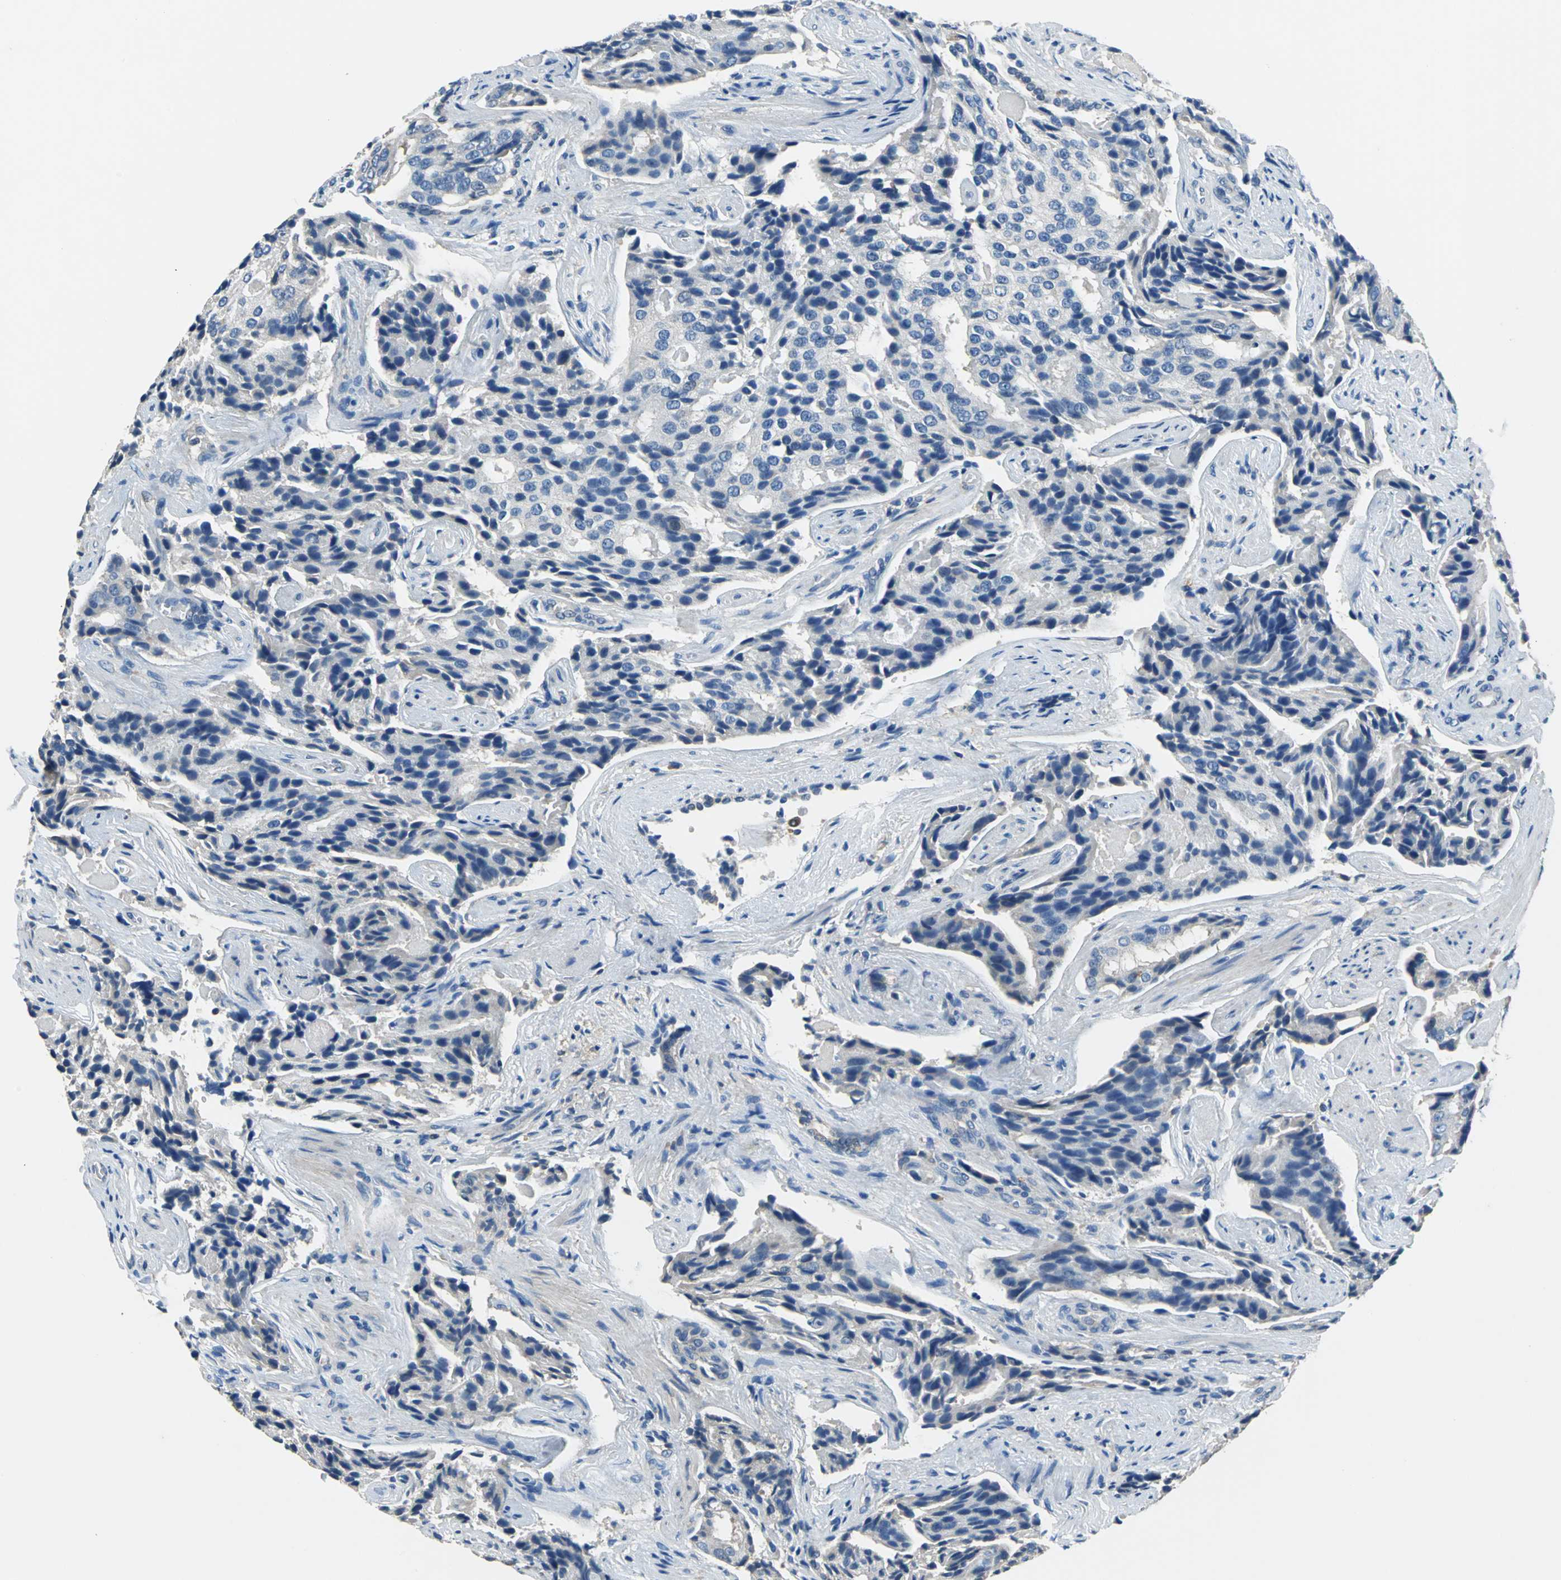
{"staining": {"intensity": "negative", "quantity": "none", "location": "none"}, "tissue": "prostate cancer", "cell_type": "Tumor cells", "image_type": "cancer", "snomed": [{"axis": "morphology", "description": "Adenocarcinoma, High grade"}, {"axis": "topography", "description": "Prostate"}], "caption": "Tumor cells are negative for brown protein staining in high-grade adenocarcinoma (prostate). (Immunohistochemistry (ihc), brightfield microscopy, high magnification).", "gene": "PRKCA", "patient": {"sex": "male", "age": 58}}